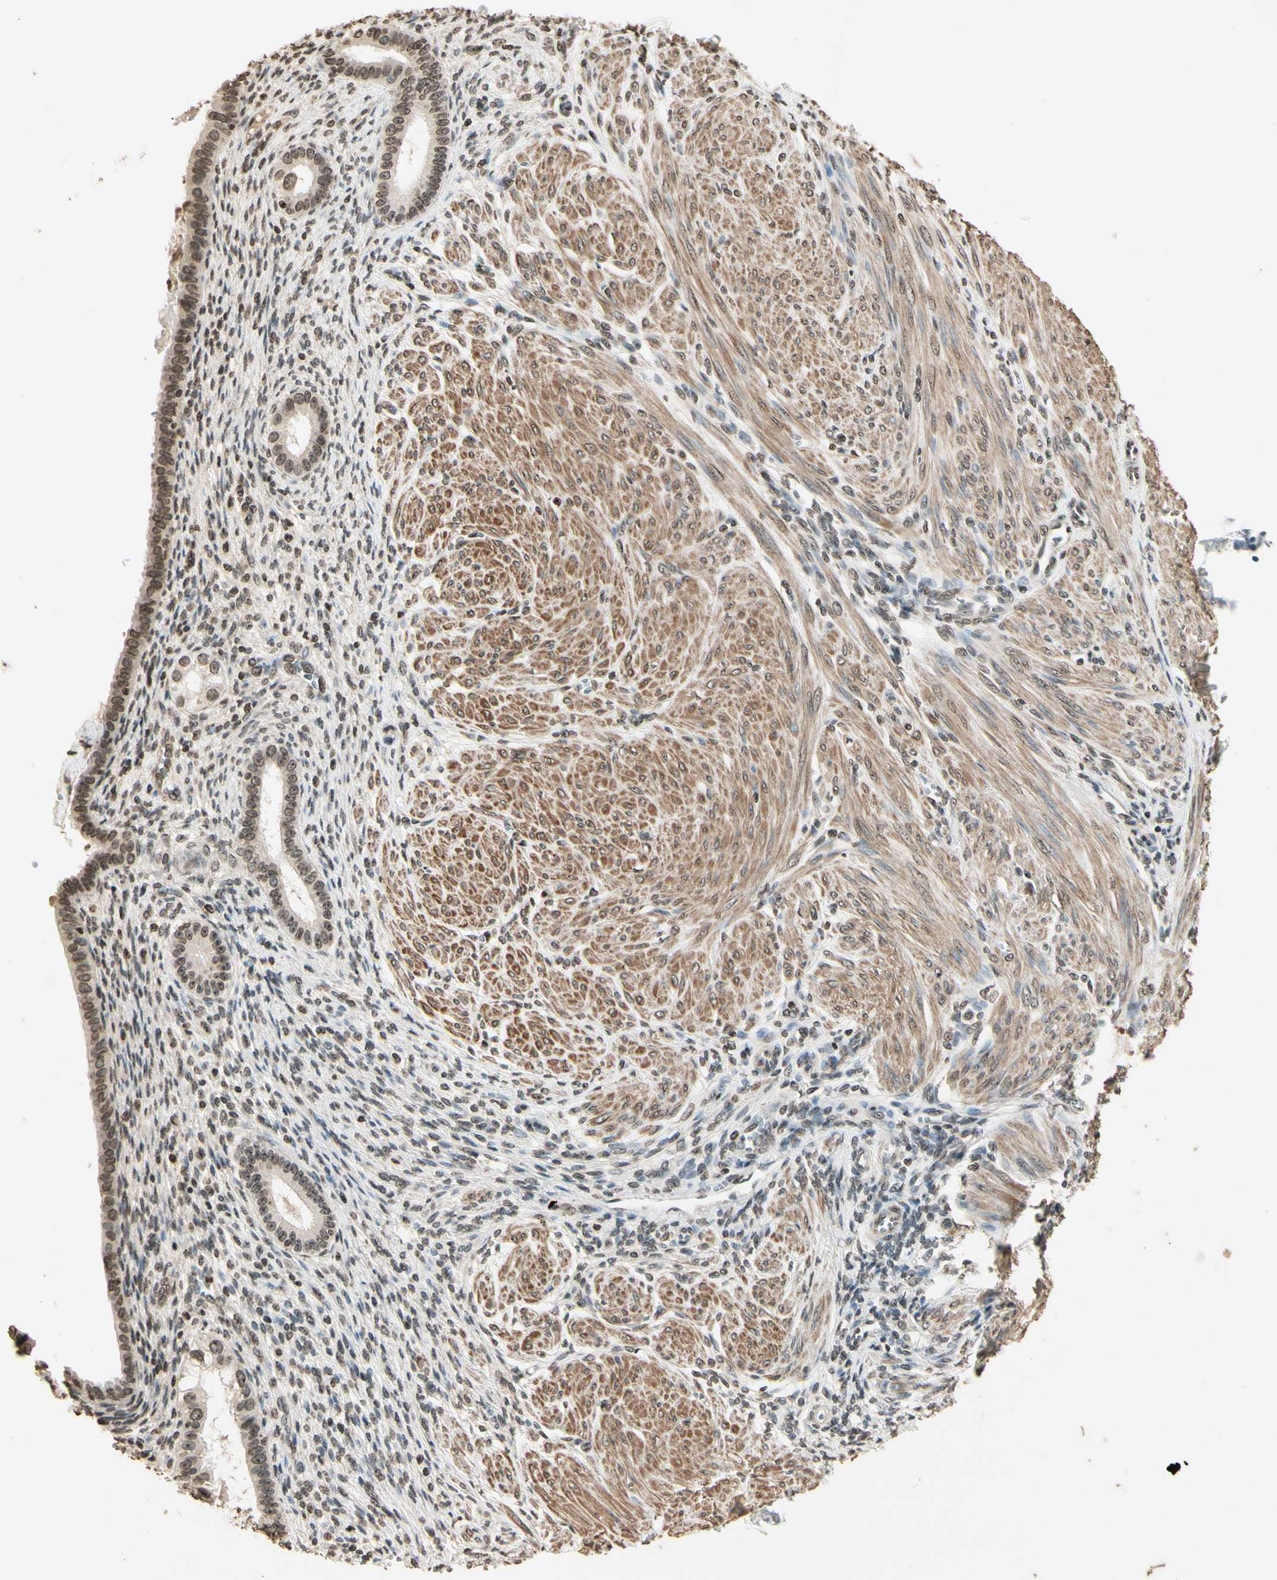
{"staining": {"intensity": "weak", "quantity": "25%-75%", "location": "nuclear"}, "tissue": "endometrium", "cell_type": "Cells in endometrial stroma", "image_type": "normal", "snomed": [{"axis": "morphology", "description": "Normal tissue, NOS"}, {"axis": "topography", "description": "Endometrium"}], "caption": "An IHC photomicrograph of normal tissue is shown. Protein staining in brown shows weak nuclear positivity in endometrium within cells in endometrial stroma. The staining was performed using DAB (3,3'-diaminobenzidine) to visualize the protein expression in brown, while the nuclei were stained in blue with hematoxylin (Magnification: 20x).", "gene": "TOP1", "patient": {"sex": "female", "age": 72}}